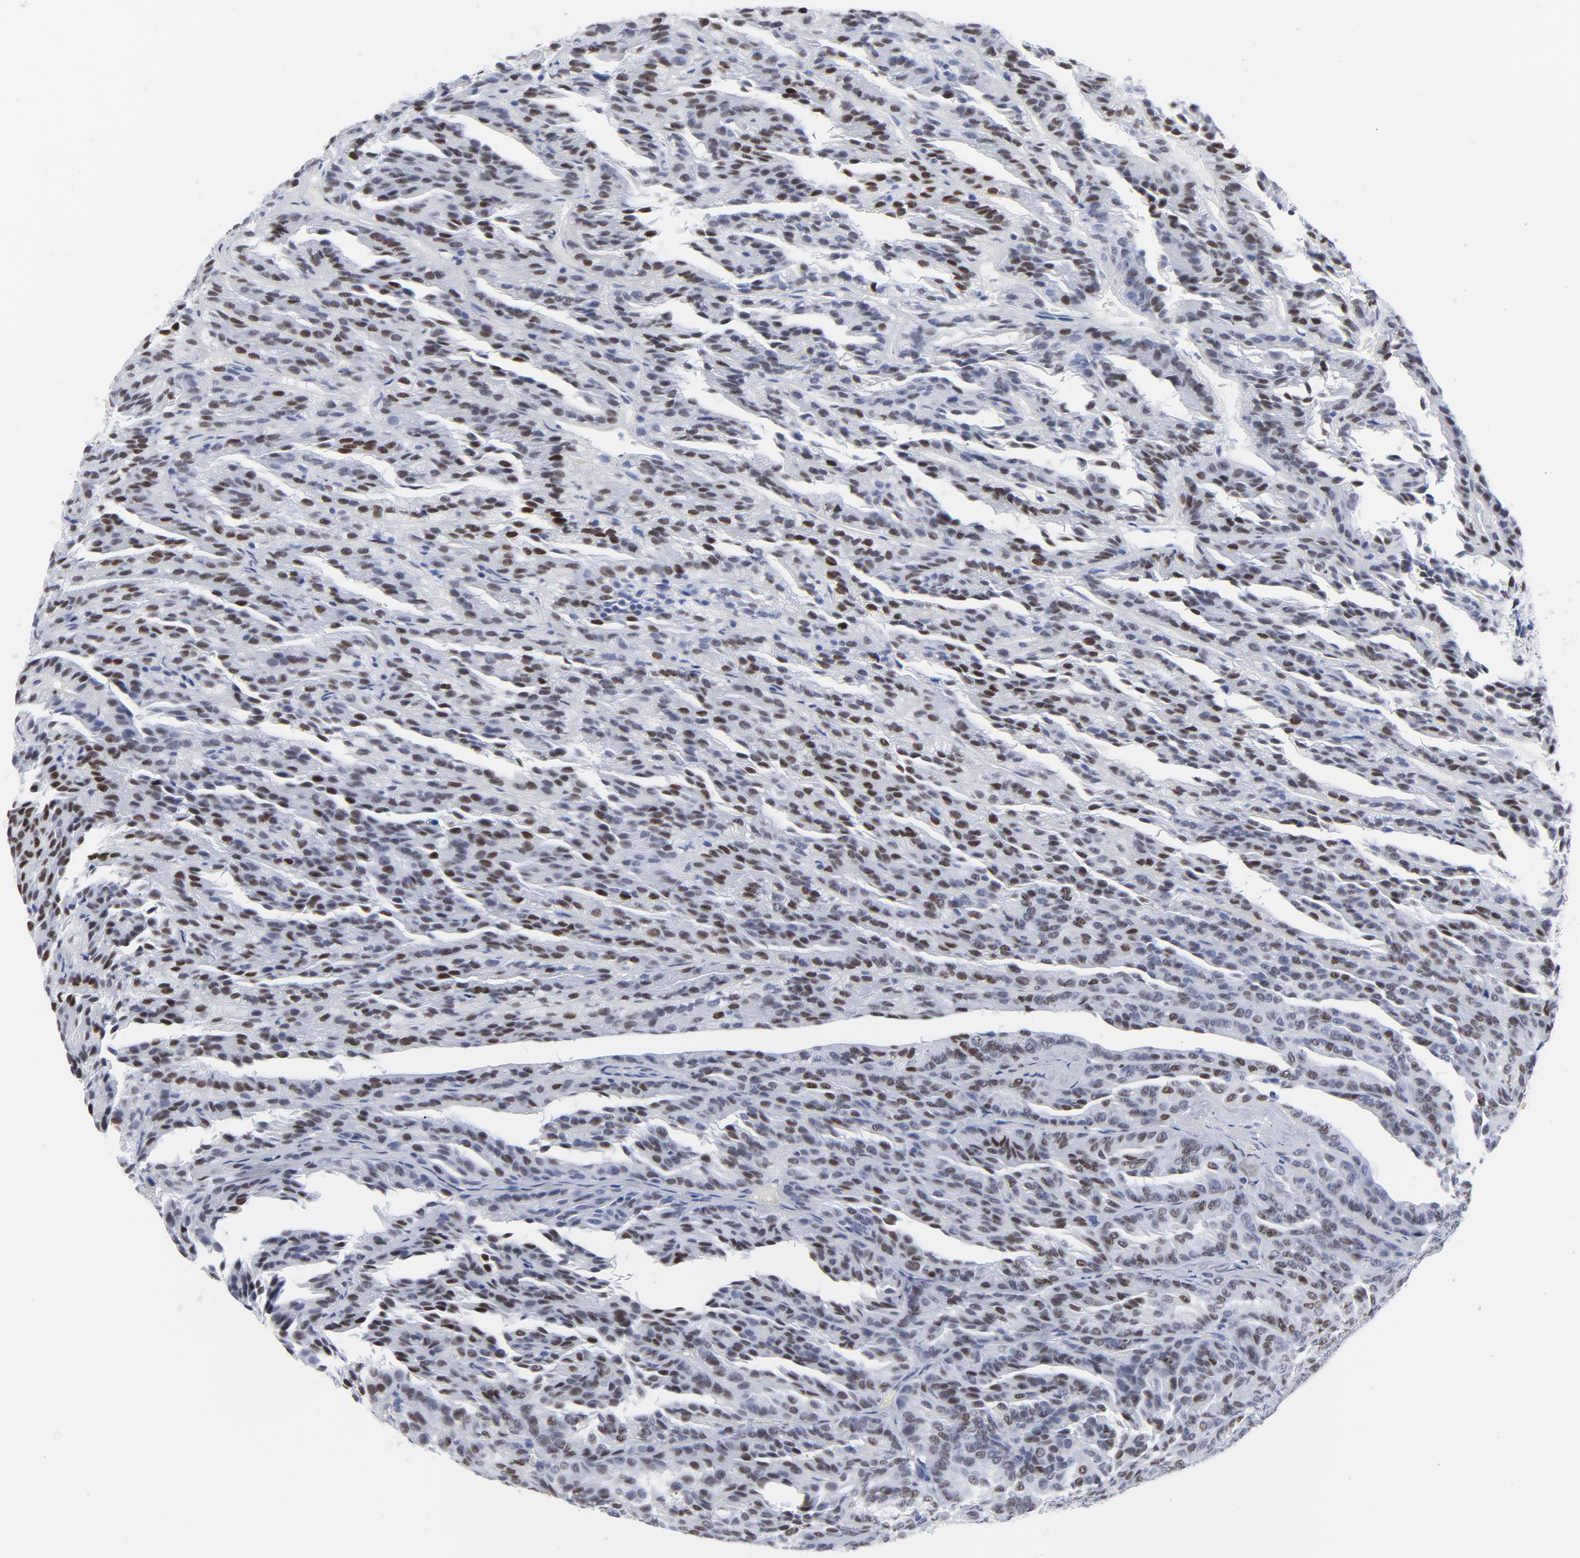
{"staining": {"intensity": "moderate", "quantity": ">75%", "location": "nuclear"}, "tissue": "renal cancer", "cell_type": "Tumor cells", "image_type": "cancer", "snomed": [{"axis": "morphology", "description": "Adenocarcinoma, NOS"}, {"axis": "topography", "description": "Kidney"}], "caption": "Brown immunohistochemical staining in human adenocarcinoma (renal) shows moderate nuclear positivity in about >75% of tumor cells.", "gene": "JUN", "patient": {"sex": "male", "age": 46}}